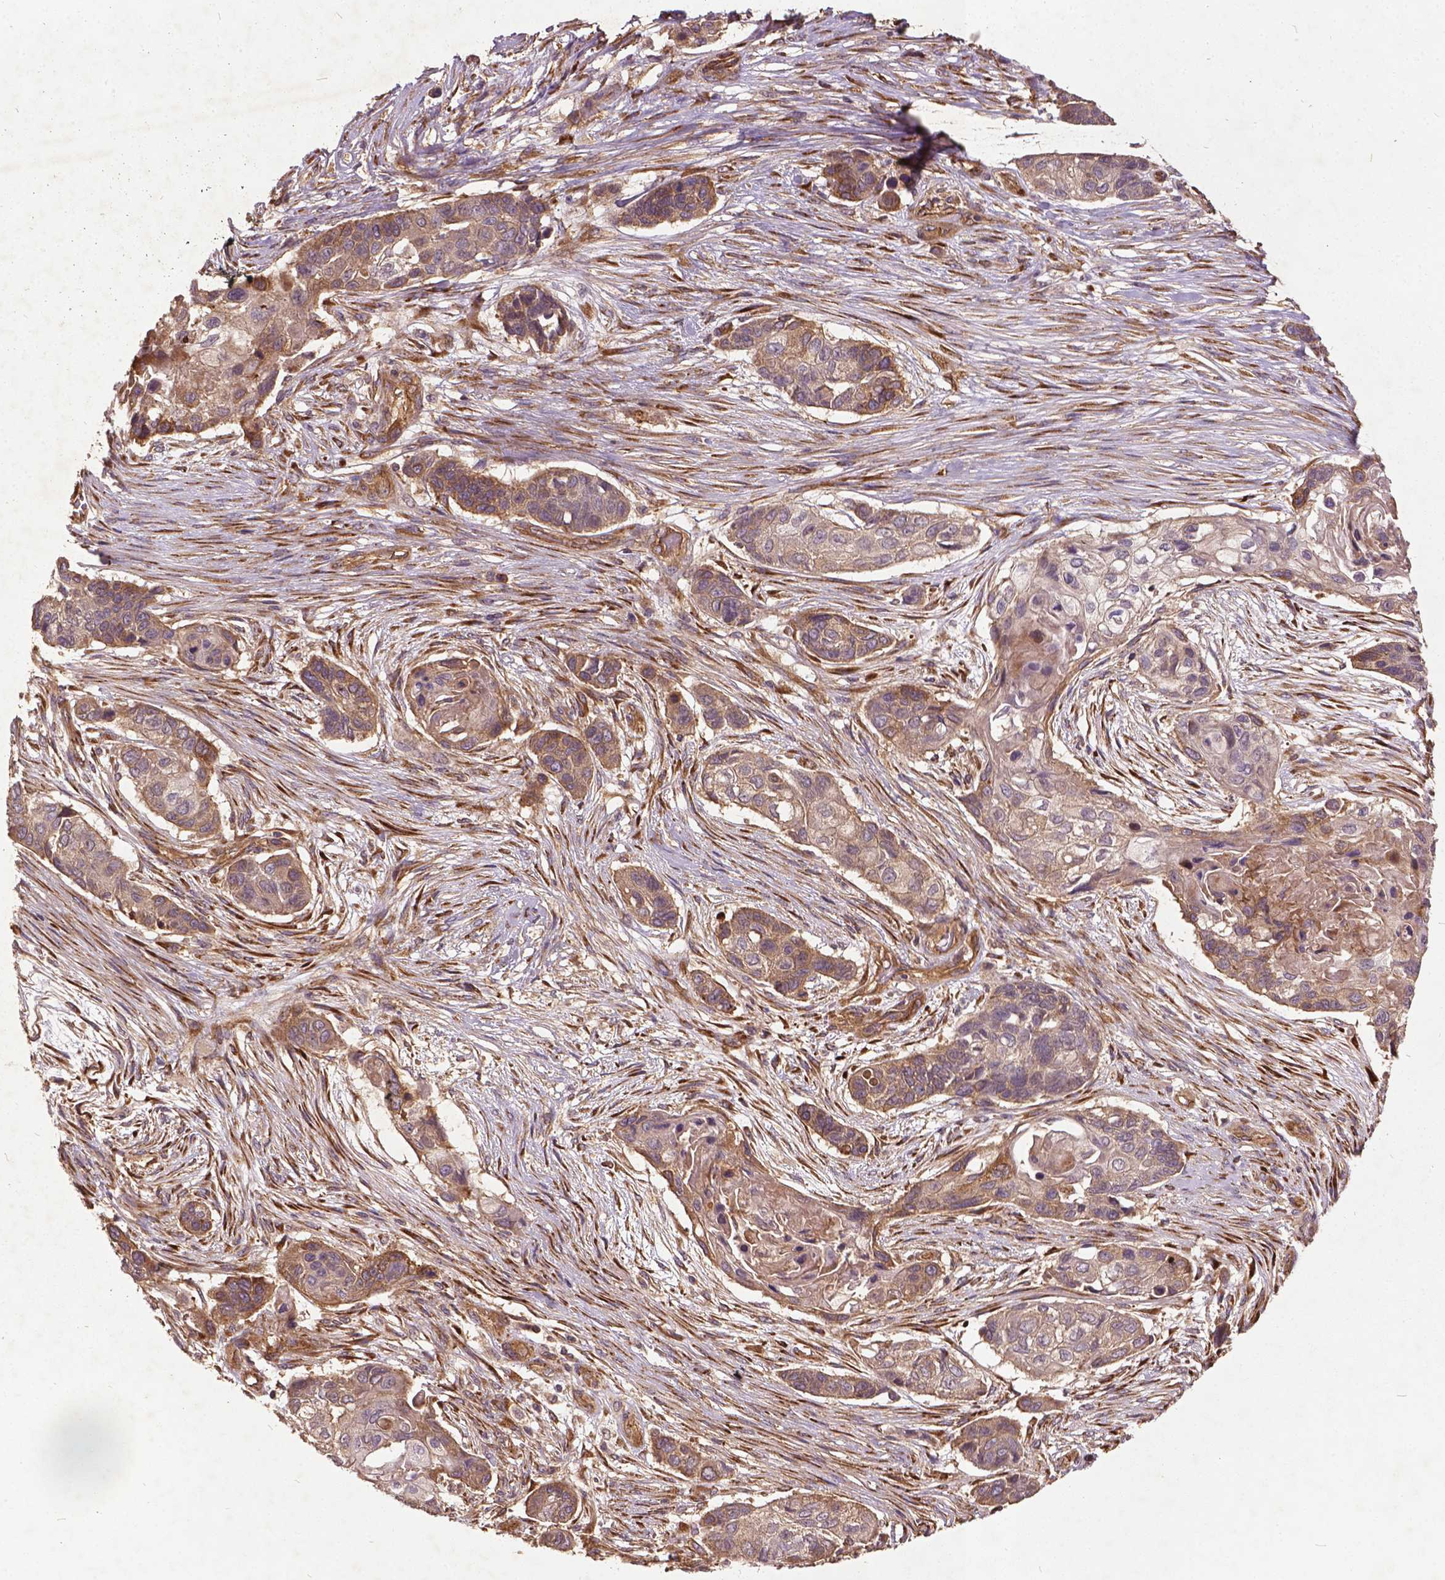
{"staining": {"intensity": "moderate", "quantity": ">75%", "location": "cytoplasmic/membranous"}, "tissue": "lung cancer", "cell_type": "Tumor cells", "image_type": "cancer", "snomed": [{"axis": "morphology", "description": "Squamous cell carcinoma, NOS"}, {"axis": "topography", "description": "Lung"}], "caption": "Immunohistochemistry histopathology image of neoplastic tissue: human lung squamous cell carcinoma stained using IHC shows medium levels of moderate protein expression localized specifically in the cytoplasmic/membranous of tumor cells, appearing as a cytoplasmic/membranous brown color.", "gene": "UBXN2A", "patient": {"sex": "male", "age": 69}}